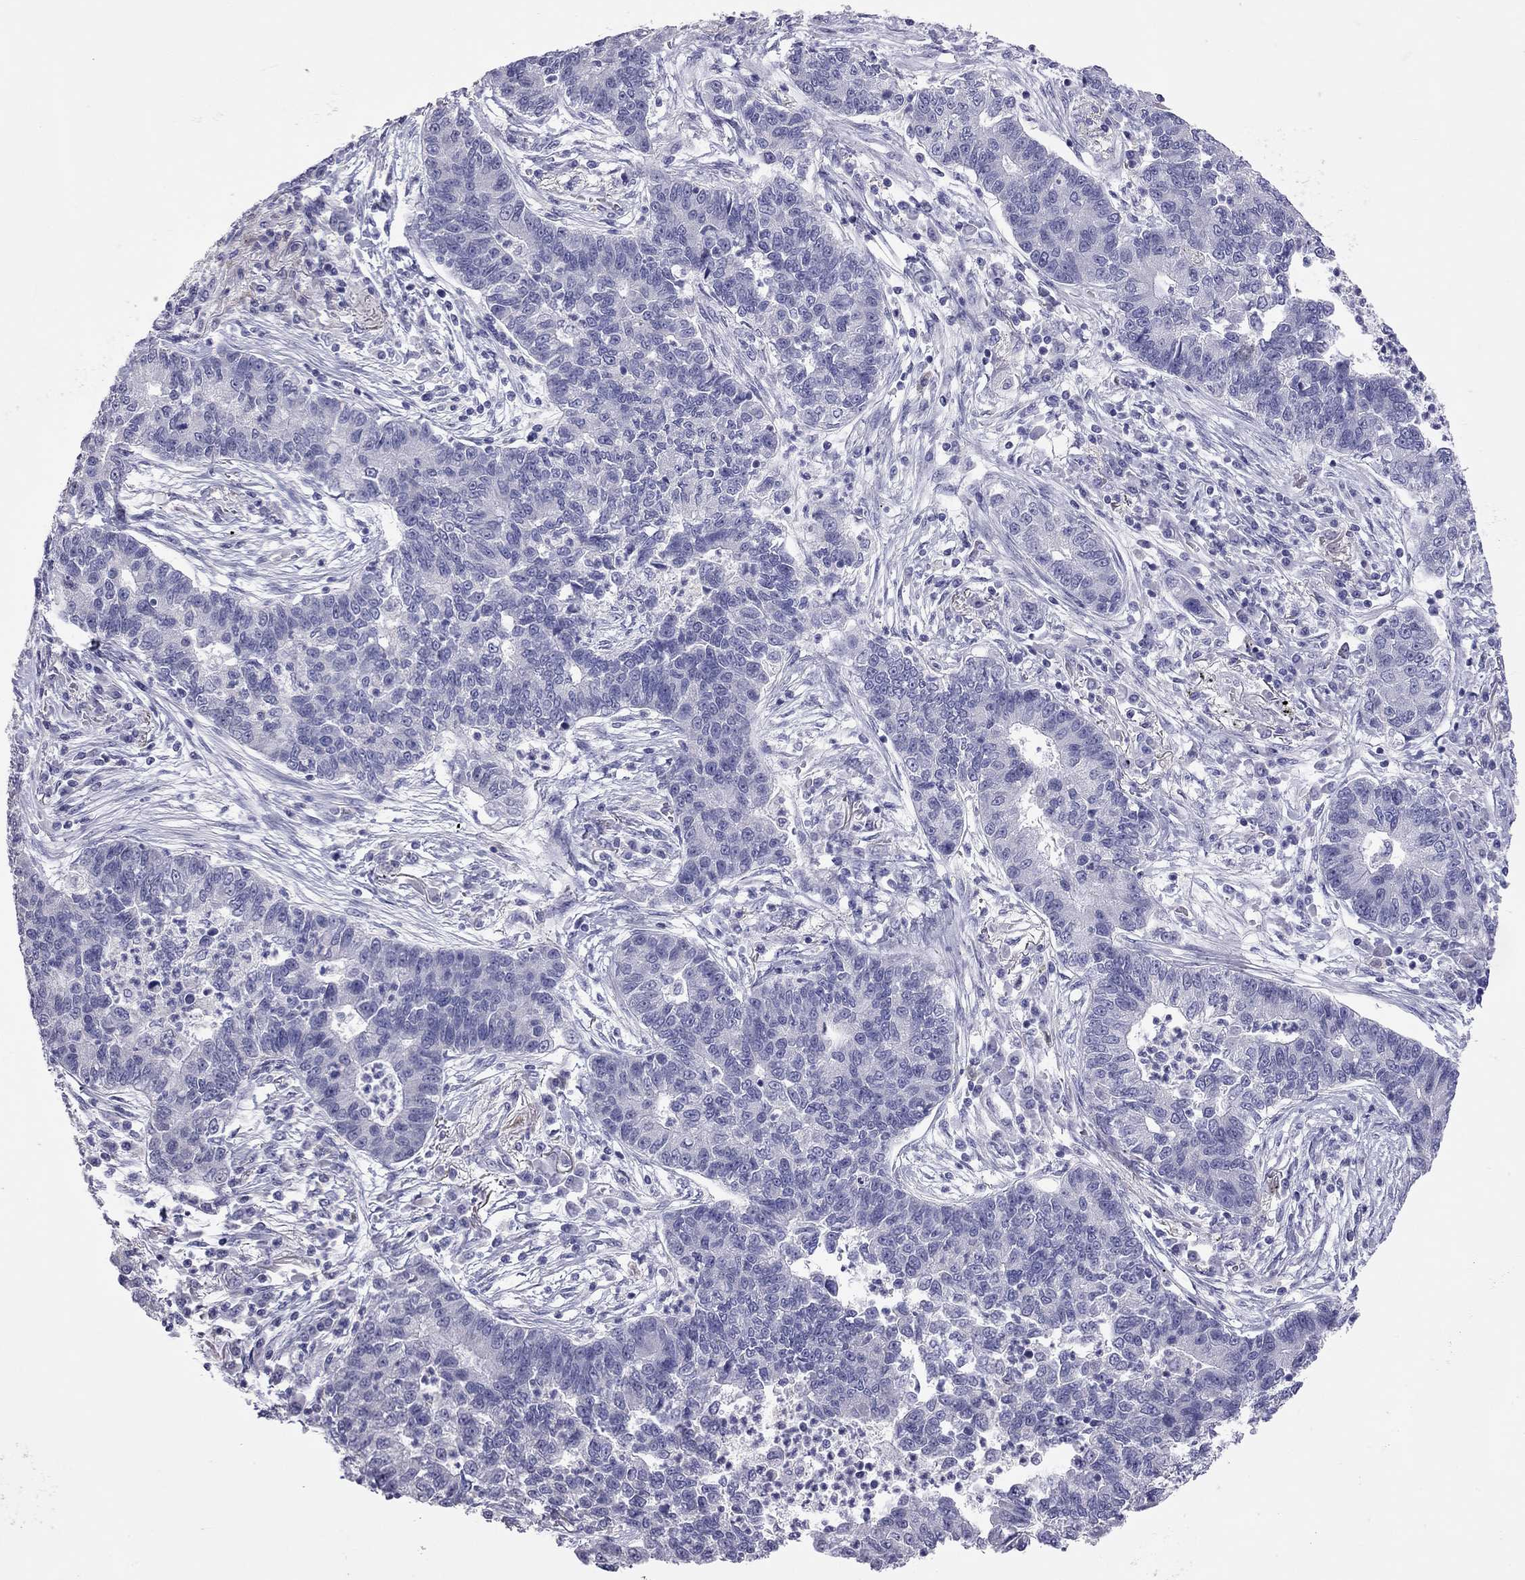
{"staining": {"intensity": "negative", "quantity": "none", "location": "none"}, "tissue": "lung cancer", "cell_type": "Tumor cells", "image_type": "cancer", "snomed": [{"axis": "morphology", "description": "Adenocarcinoma, NOS"}, {"axis": "topography", "description": "Lung"}], "caption": "Human lung adenocarcinoma stained for a protein using immunohistochemistry exhibits no staining in tumor cells.", "gene": "PPP1R3A", "patient": {"sex": "female", "age": 57}}